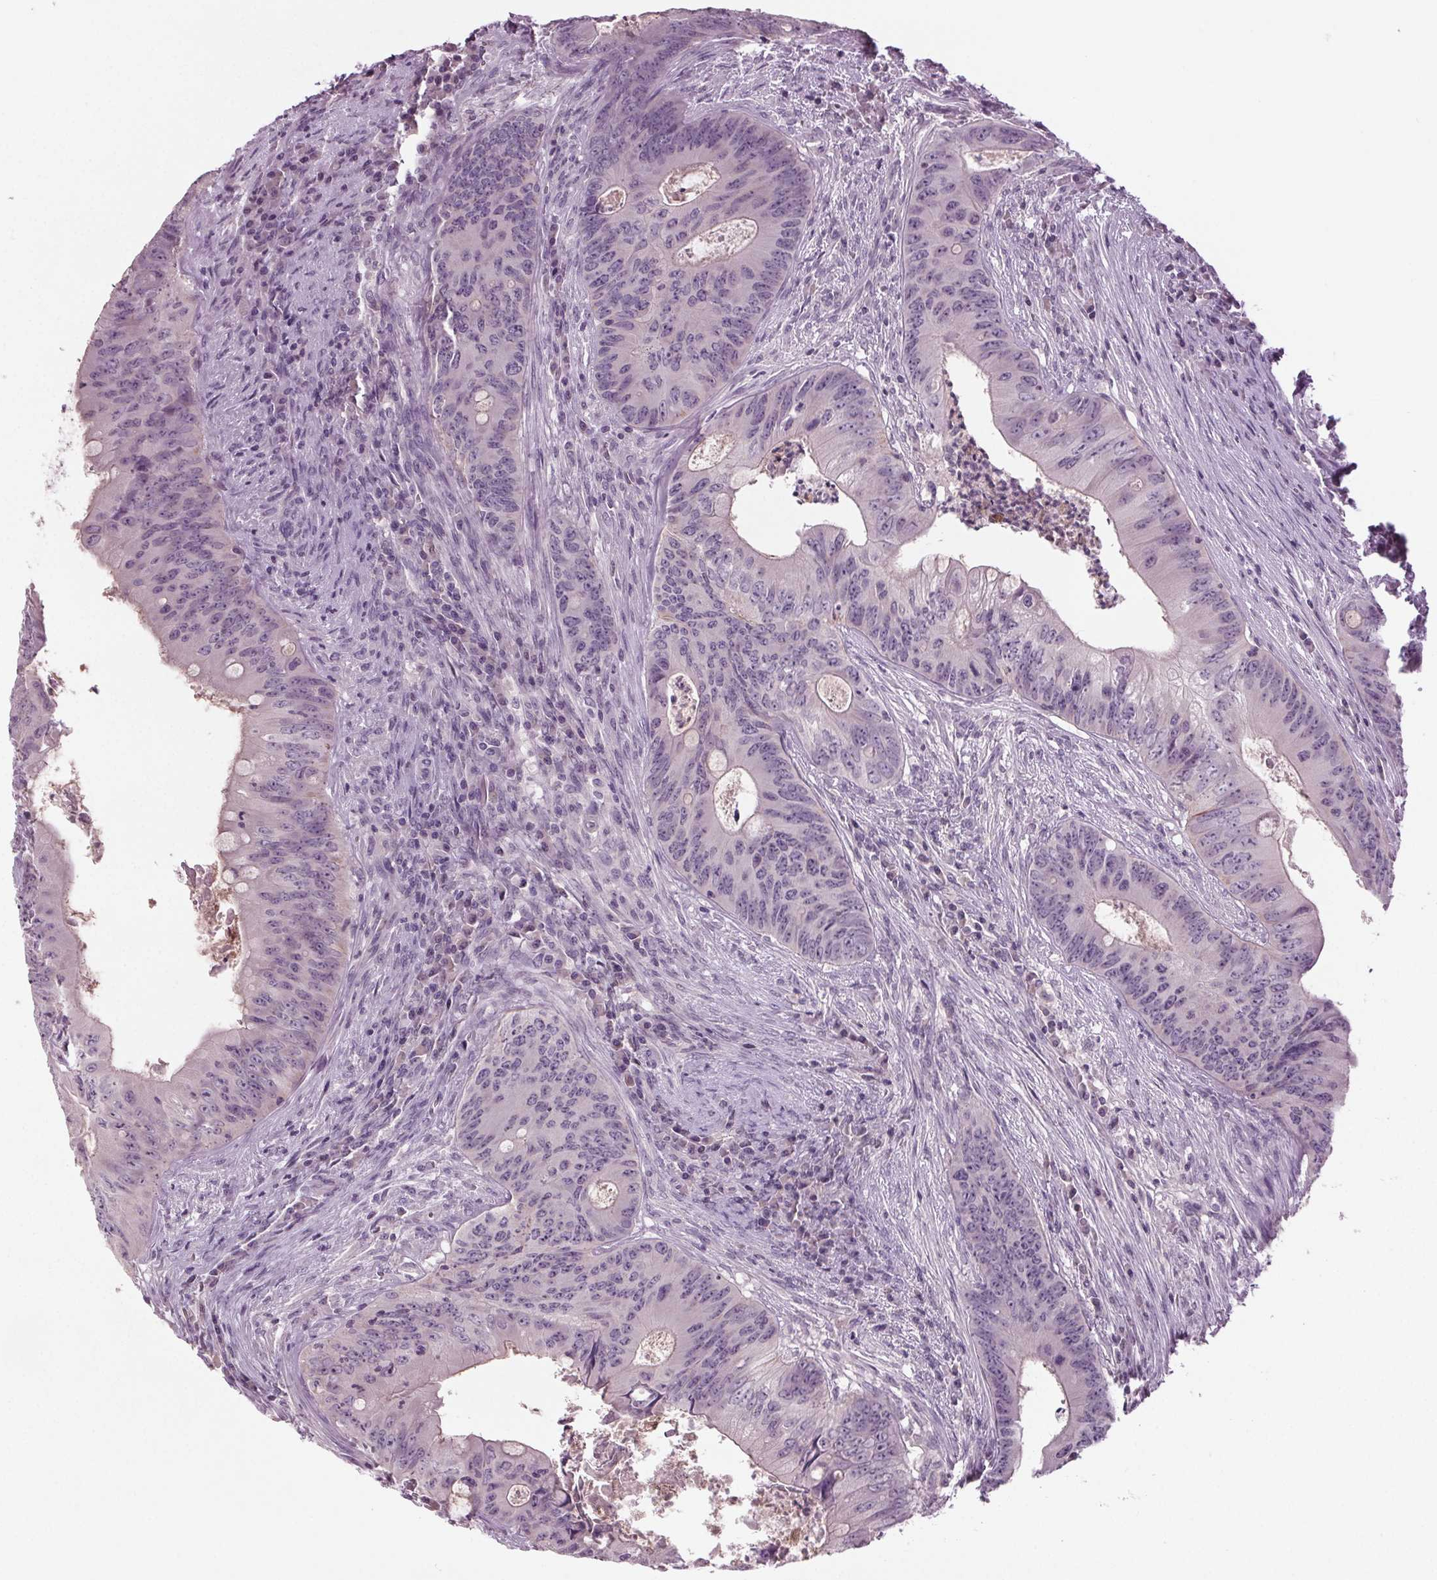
{"staining": {"intensity": "negative", "quantity": "none", "location": "none"}, "tissue": "colorectal cancer", "cell_type": "Tumor cells", "image_type": "cancer", "snomed": [{"axis": "morphology", "description": "Adenocarcinoma, NOS"}, {"axis": "topography", "description": "Colon"}], "caption": "Colorectal cancer (adenocarcinoma) stained for a protein using IHC displays no positivity tumor cells.", "gene": "BHLHE22", "patient": {"sex": "female", "age": 74}}